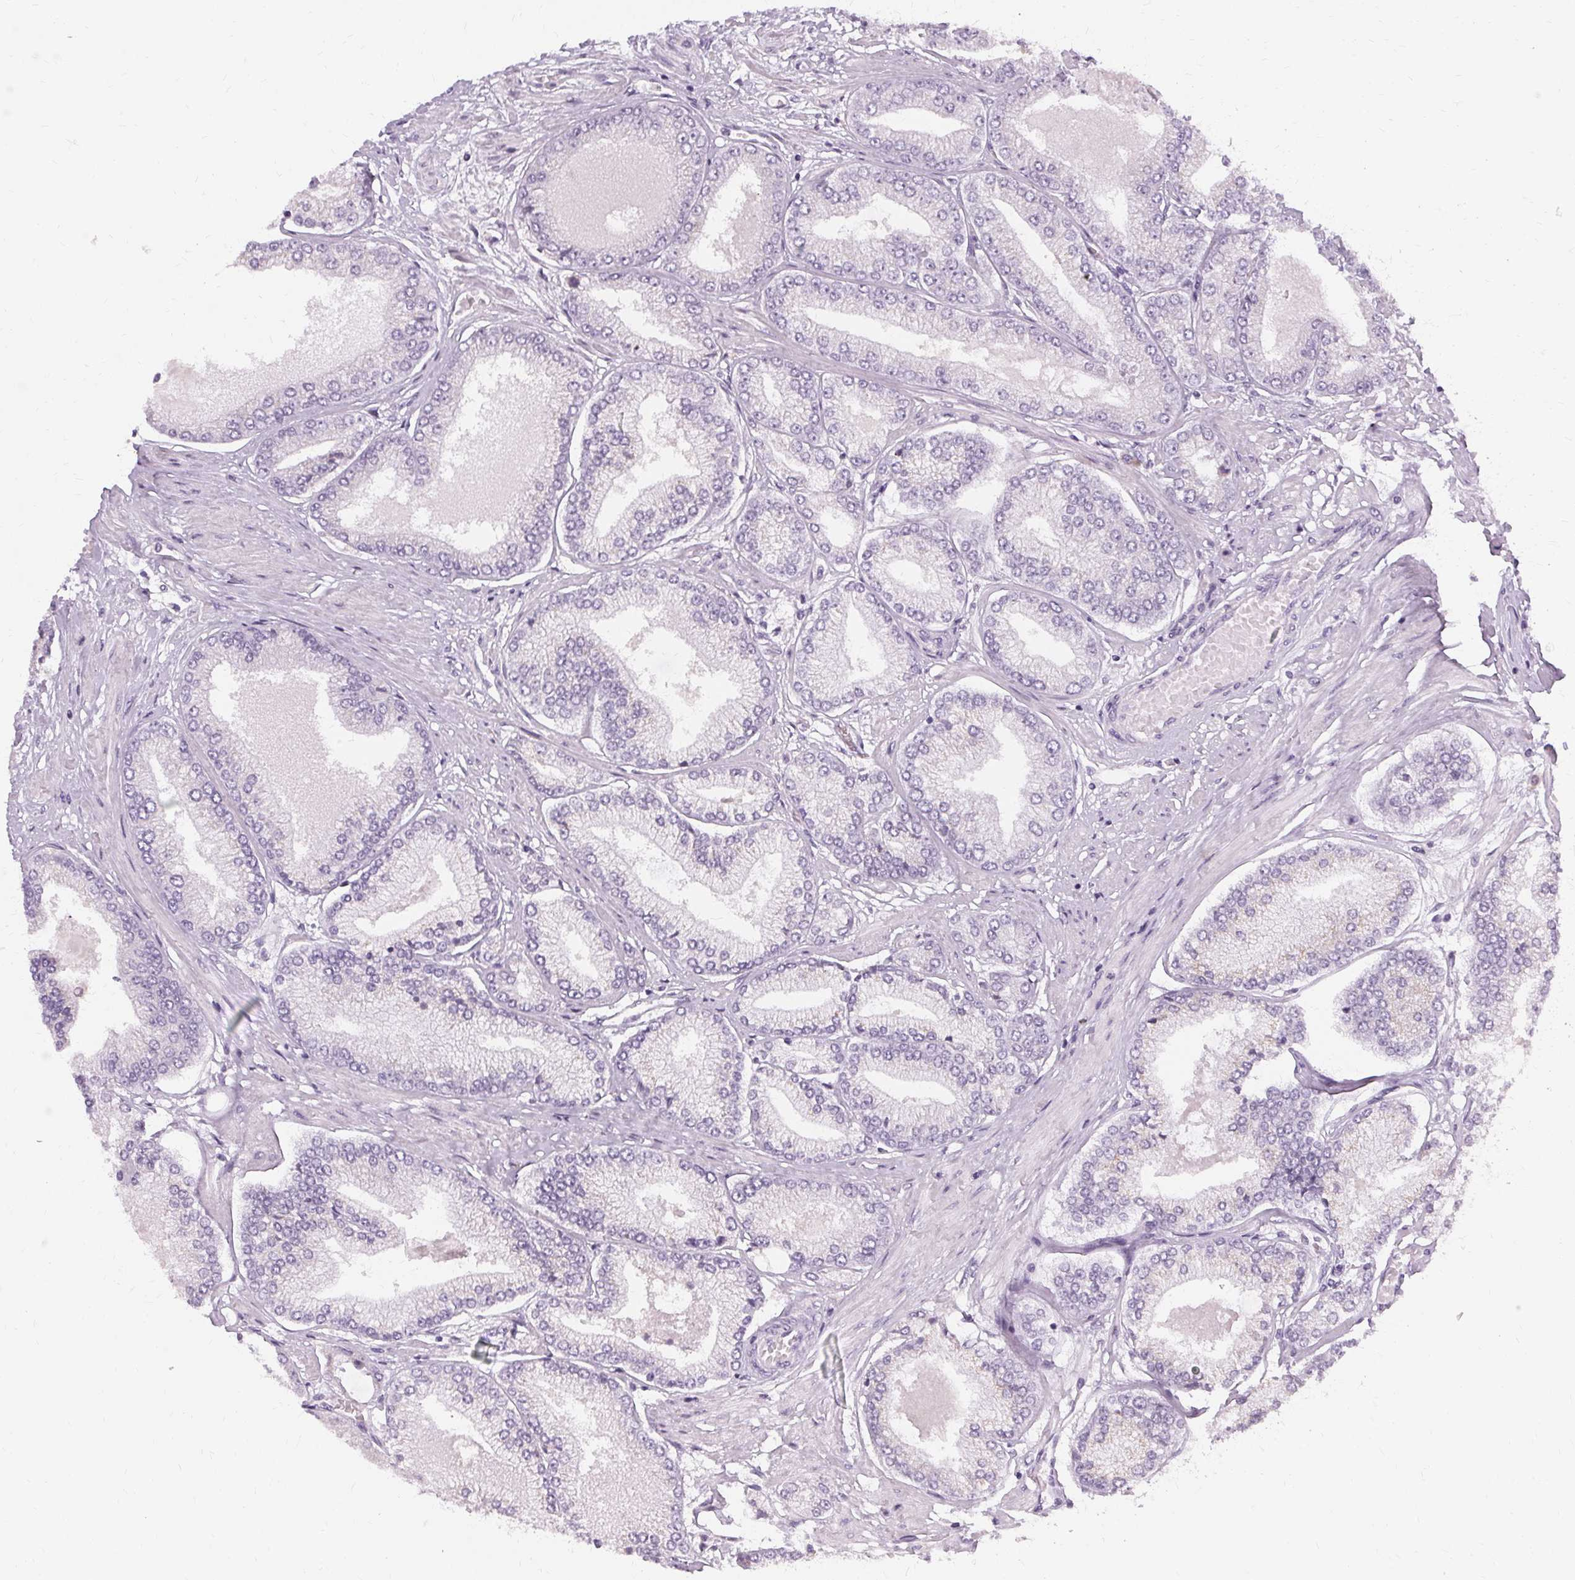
{"staining": {"intensity": "negative", "quantity": "none", "location": "none"}, "tissue": "prostate cancer", "cell_type": "Tumor cells", "image_type": "cancer", "snomed": [{"axis": "morphology", "description": "Adenocarcinoma, Low grade"}, {"axis": "topography", "description": "Prostate"}], "caption": "Protein analysis of low-grade adenocarcinoma (prostate) shows no significant expression in tumor cells.", "gene": "FCRL3", "patient": {"sex": "male", "age": 55}}